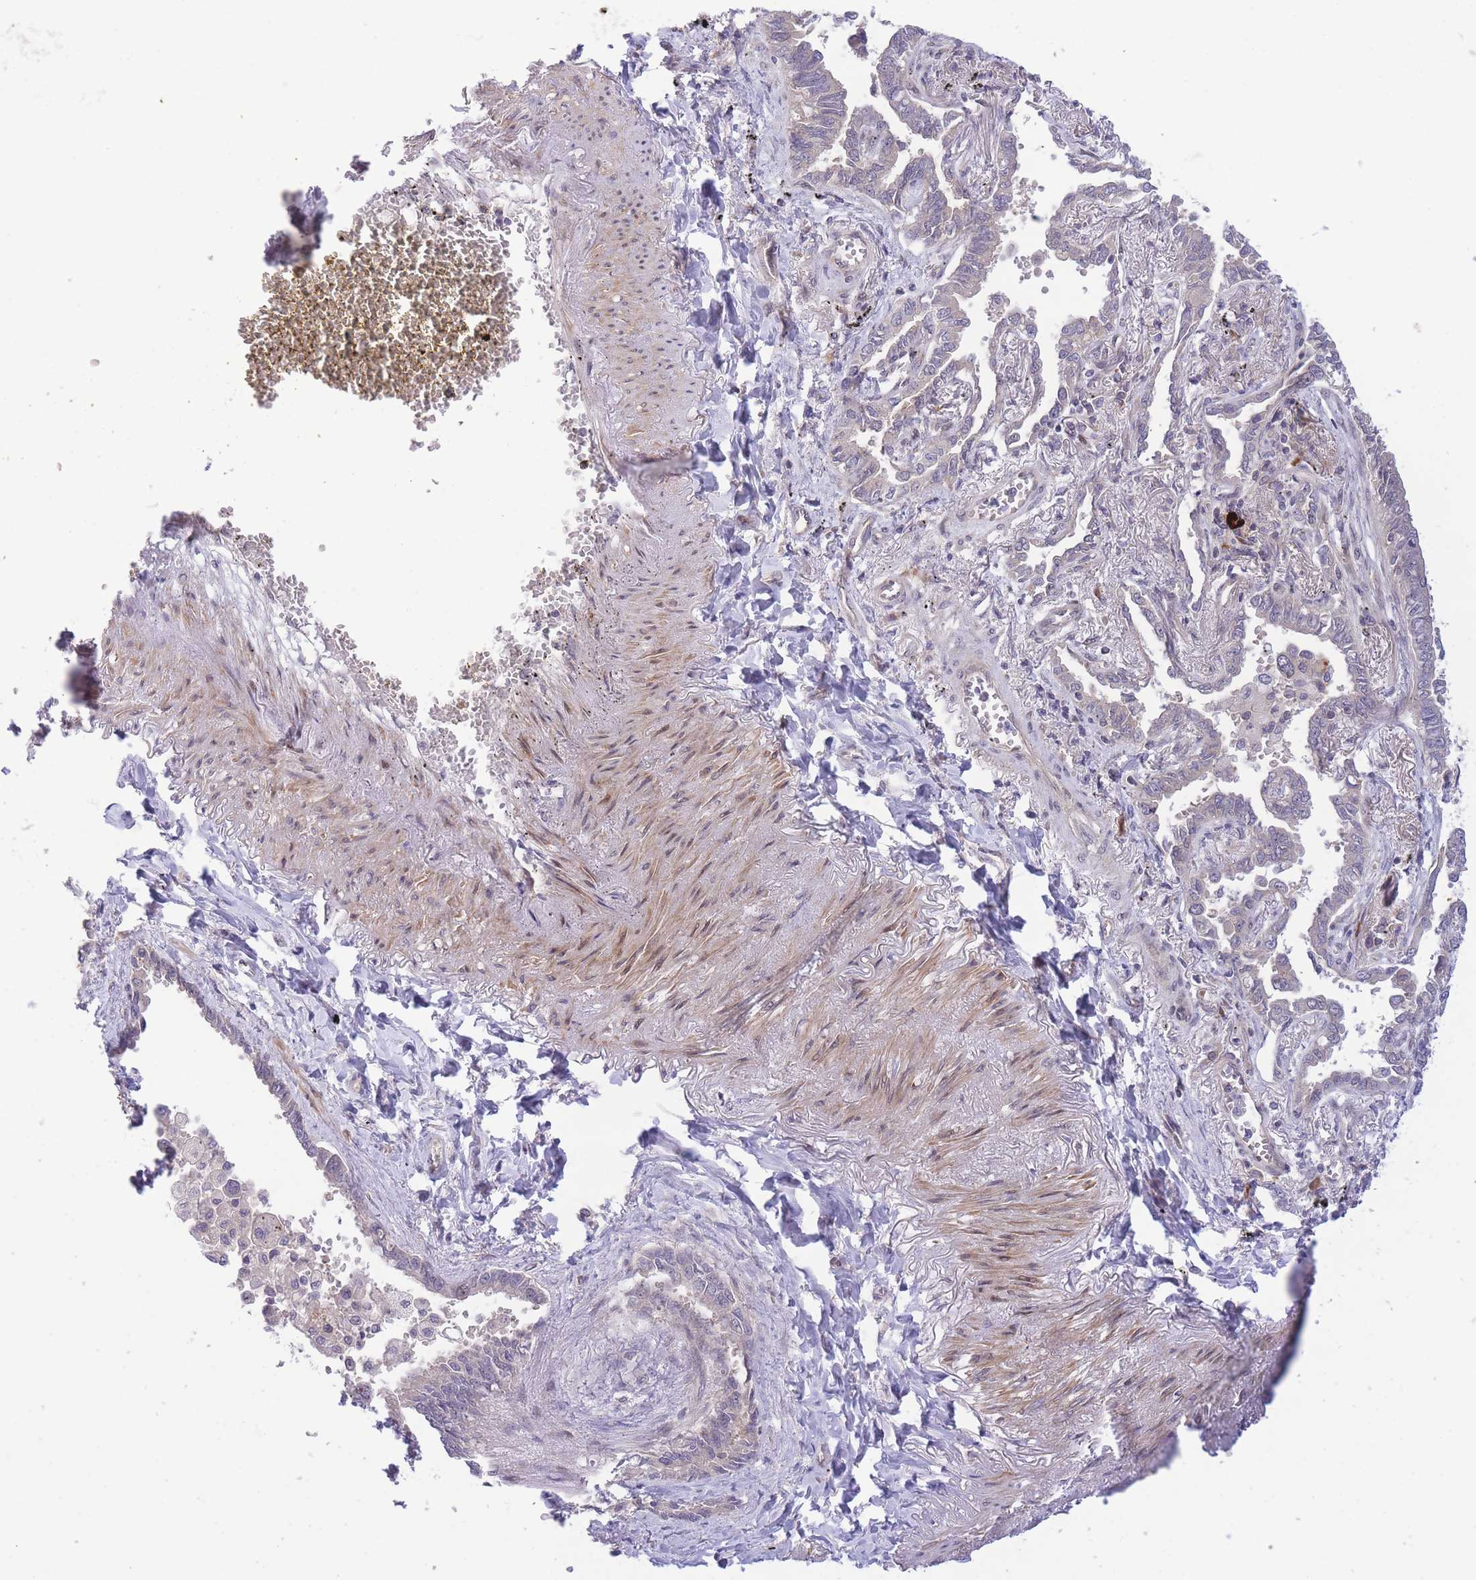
{"staining": {"intensity": "weak", "quantity": "<25%", "location": "nuclear"}, "tissue": "lung cancer", "cell_type": "Tumor cells", "image_type": "cancer", "snomed": [{"axis": "morphology", "description": "Adenocarcinoma, NOS"}, {"axis": "topography", "description": "Lung"}], "caption": "Immunohistochemical staining of human lung adenocarcinoma shows no significant staining in tumor cells.", "gene": "CDC25B", "patient": {"sex": "male", "age": 67}}